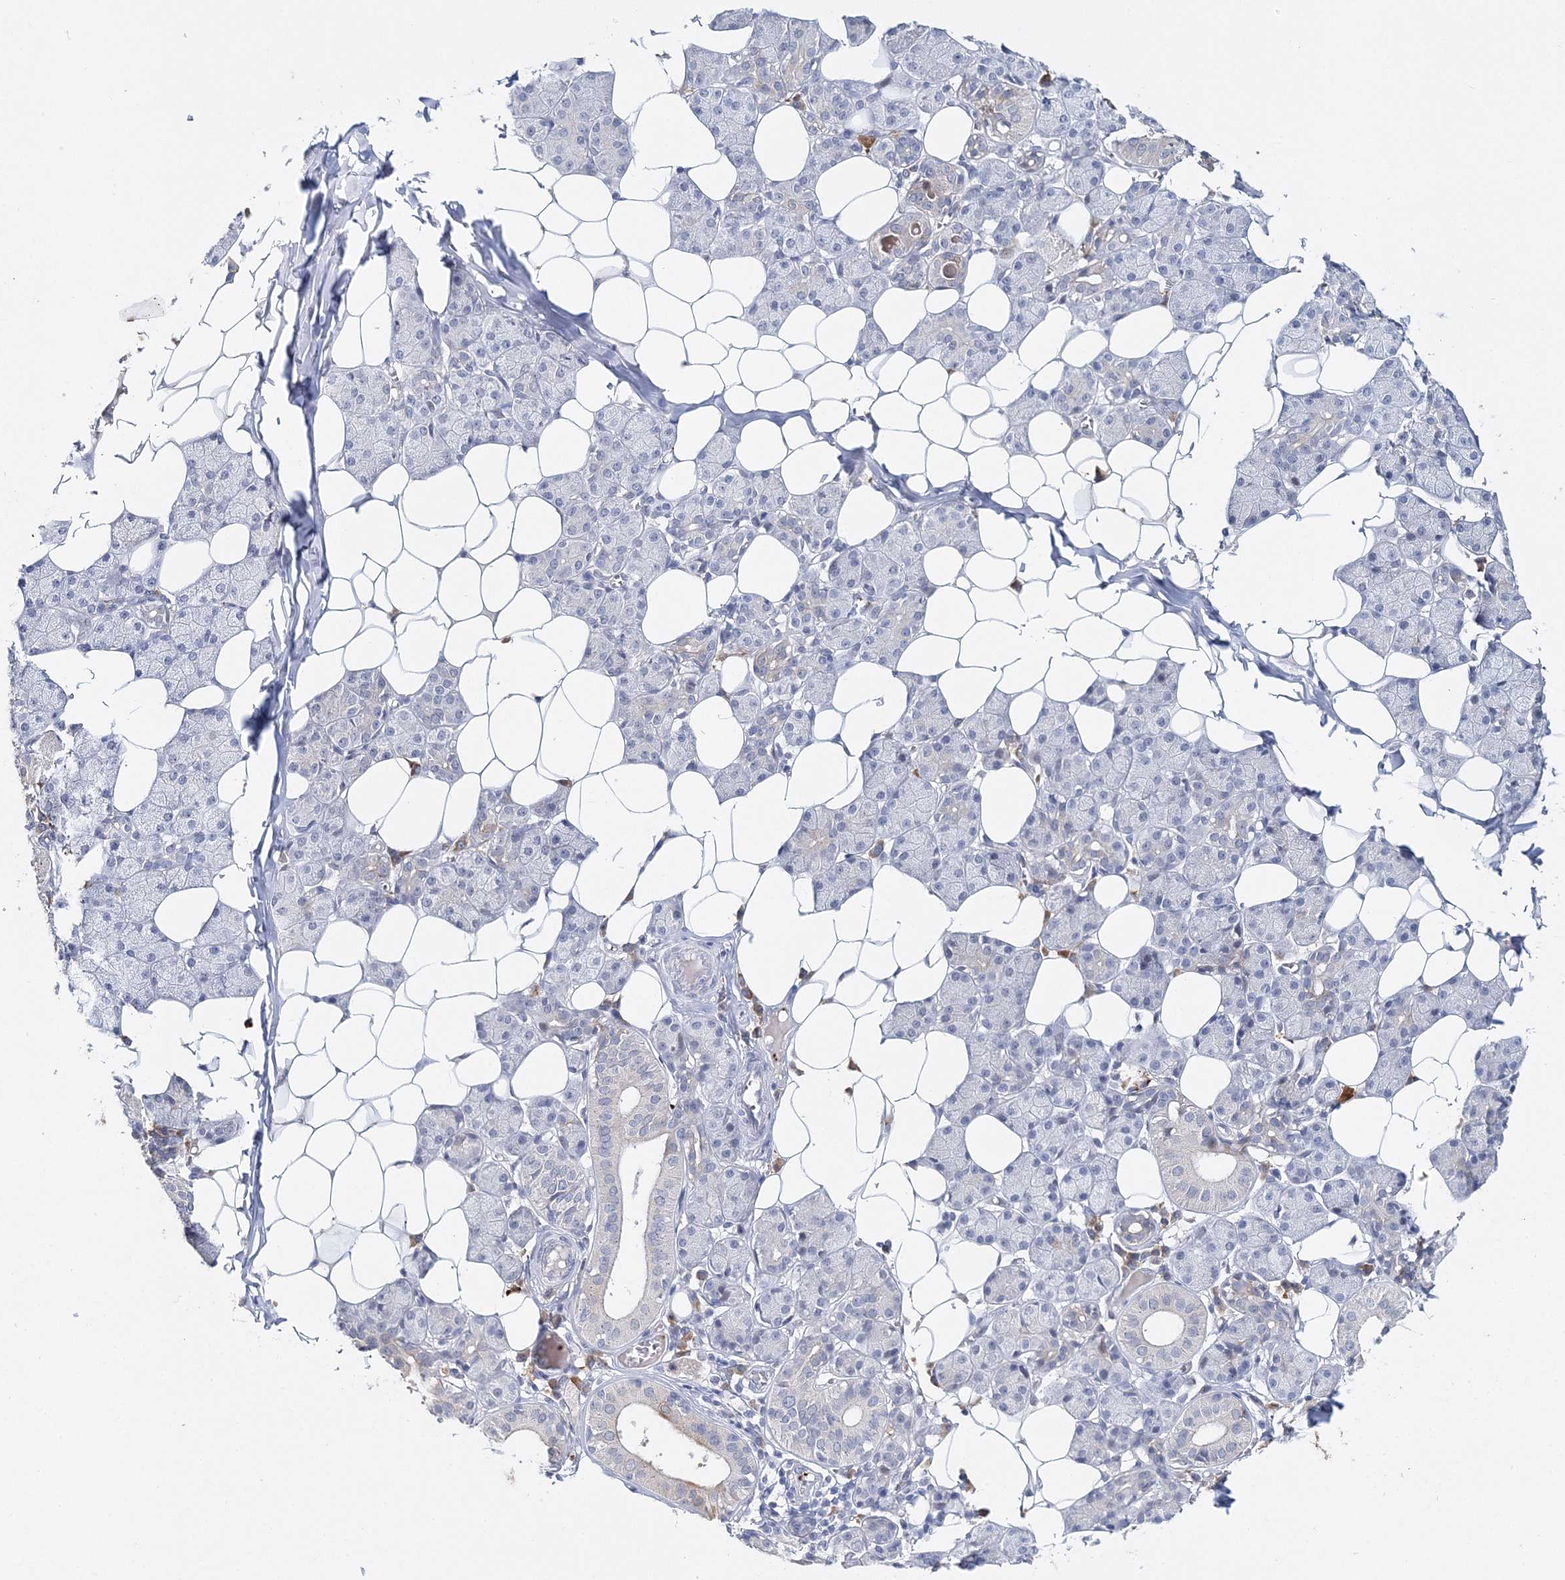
{"staining": {"intensity": "negative", "quantity": "none", "location": "none"}, "tissue": "salivary gland", "cell_type": "Glandular cells", "image_type": "normal", "snomed": [{"axis": "morphology", "description": "Normal tissue, NOS"}, {"axis": "topography", "description": "Salivary gland"}], "caption": "An immunohistochemistry (IHC) image of normal salivary gland is shown. There is no staining in glandular cells of salivary gland.", "gene": "MYOZ2", "patient": {"sex": "female", "age": 33}}